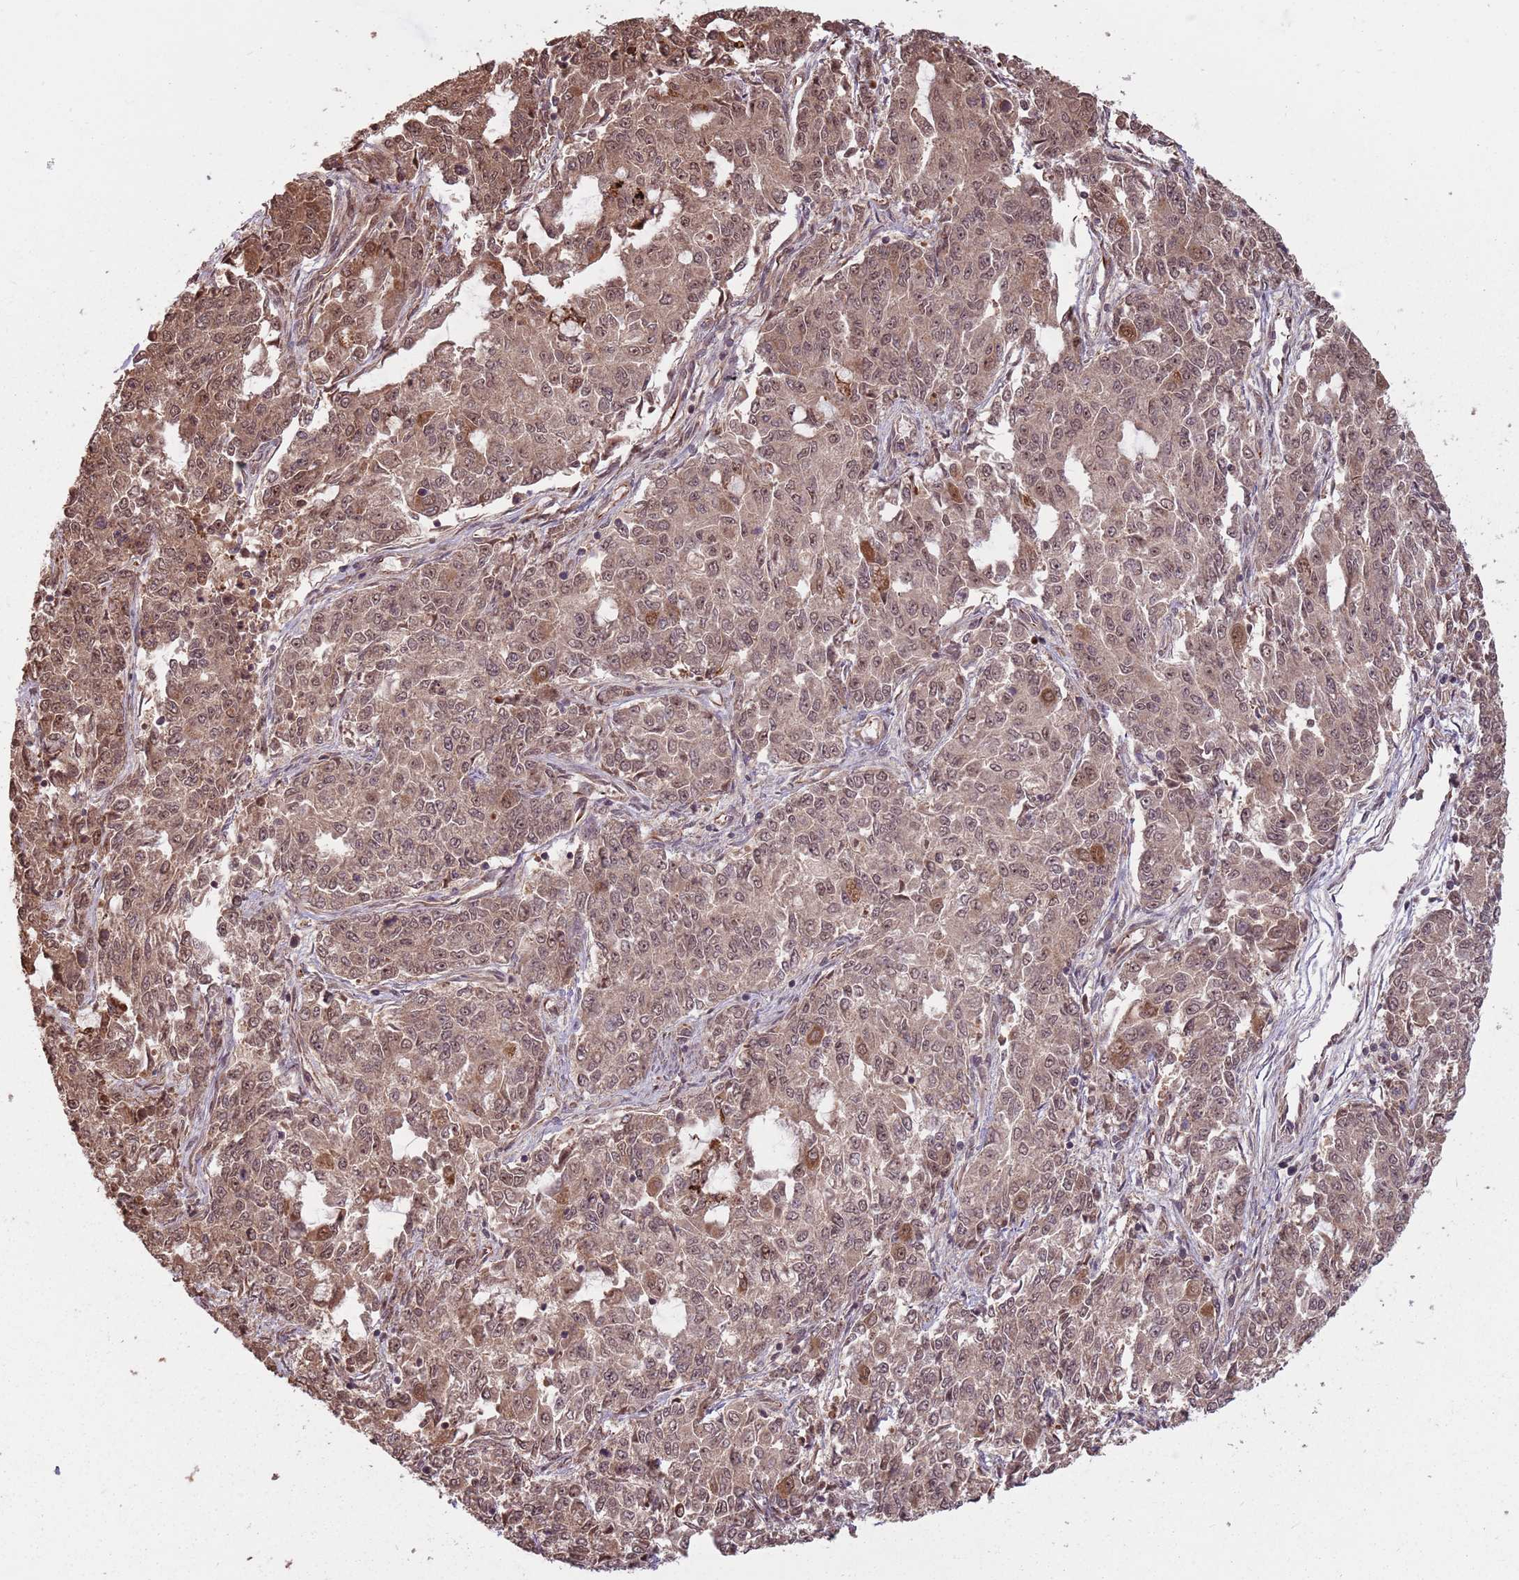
{"staining": {"intensity": "moderate", "quantity": ">75%", "location": "cytoplasmic/membranous,nuclear"}, "tissue": "endometrial cancer", "cell_type": "Tumor cells", "image_type": "cancer", "snomed": [{"axis": "morphology", "description": "Adenocarcinoma, NOS"}, {"axis": "topography", "description": "Endometrium"}], "caption": "Tumor cells reveal medium levels of moderate cytoplasmic/membranous and nuclear staining in approximately >75% of cells in human endometrial adenocarcinoma. (brown staining indicates protein expression, while blue staining denotes nuclei).", "gene": "ADAMTS3", "patient": {"sex": "female", "age": 50}}